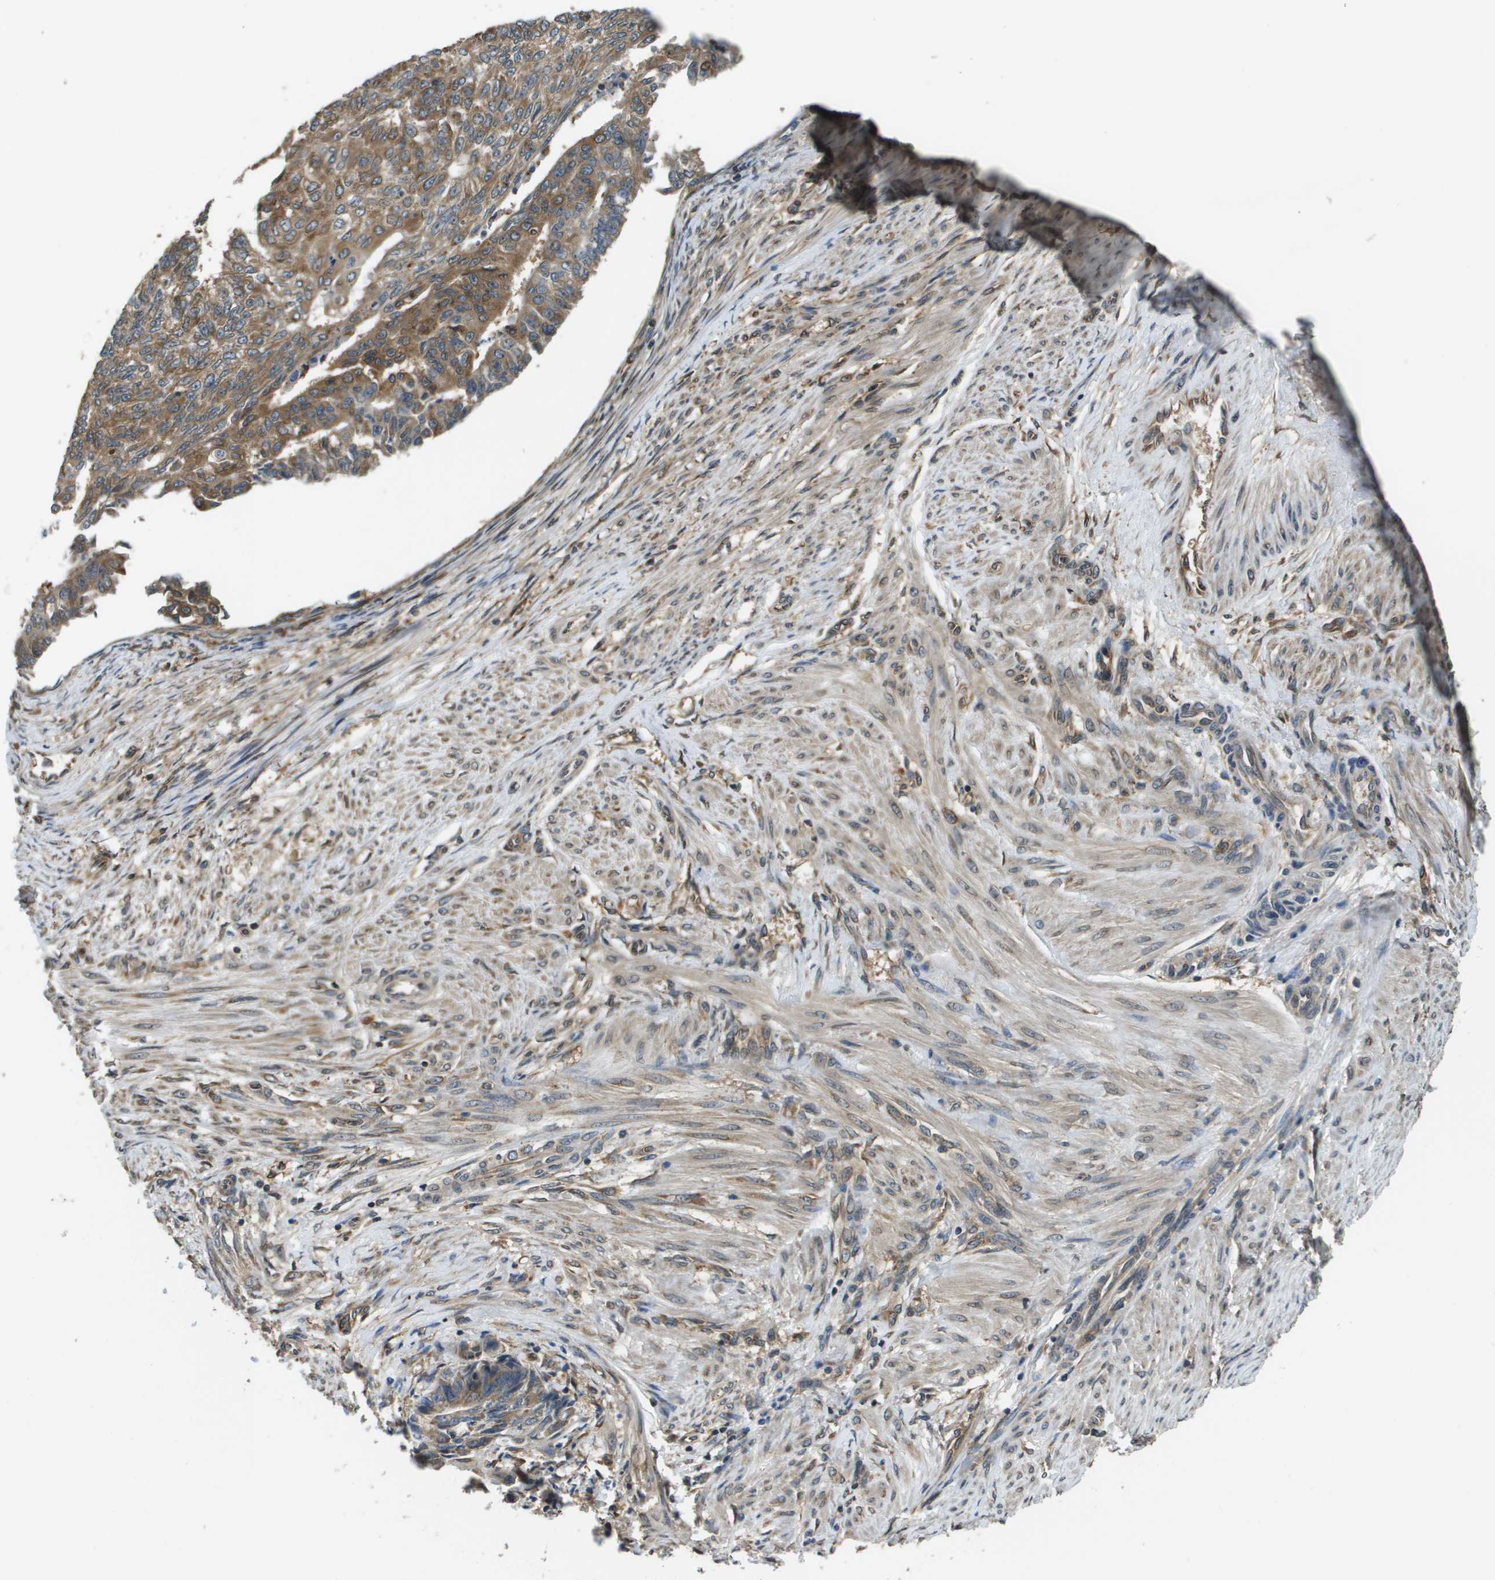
{"staining": {"intensity": "moderate", "quantity": ">75%", "location": "cytoplasmic/membranous"}, "tissue": "endometrial cancer", "cell_type": "Tumor cells", "image_type": "cancer", "snomed": [{"axis": "morphology", "description": "Adenocarcinoma, NOS"}, {"axis": "topography", "description": "Endometrium"}], "caption": "Adenocarcinoma (endometrial) stained with a brown dye demonstrates moderate cytoplasmic/membranous positive expression in about >75% of tumor cells.", "gene": "SEC62", "patient": {"sex": "female", "age": 32}}